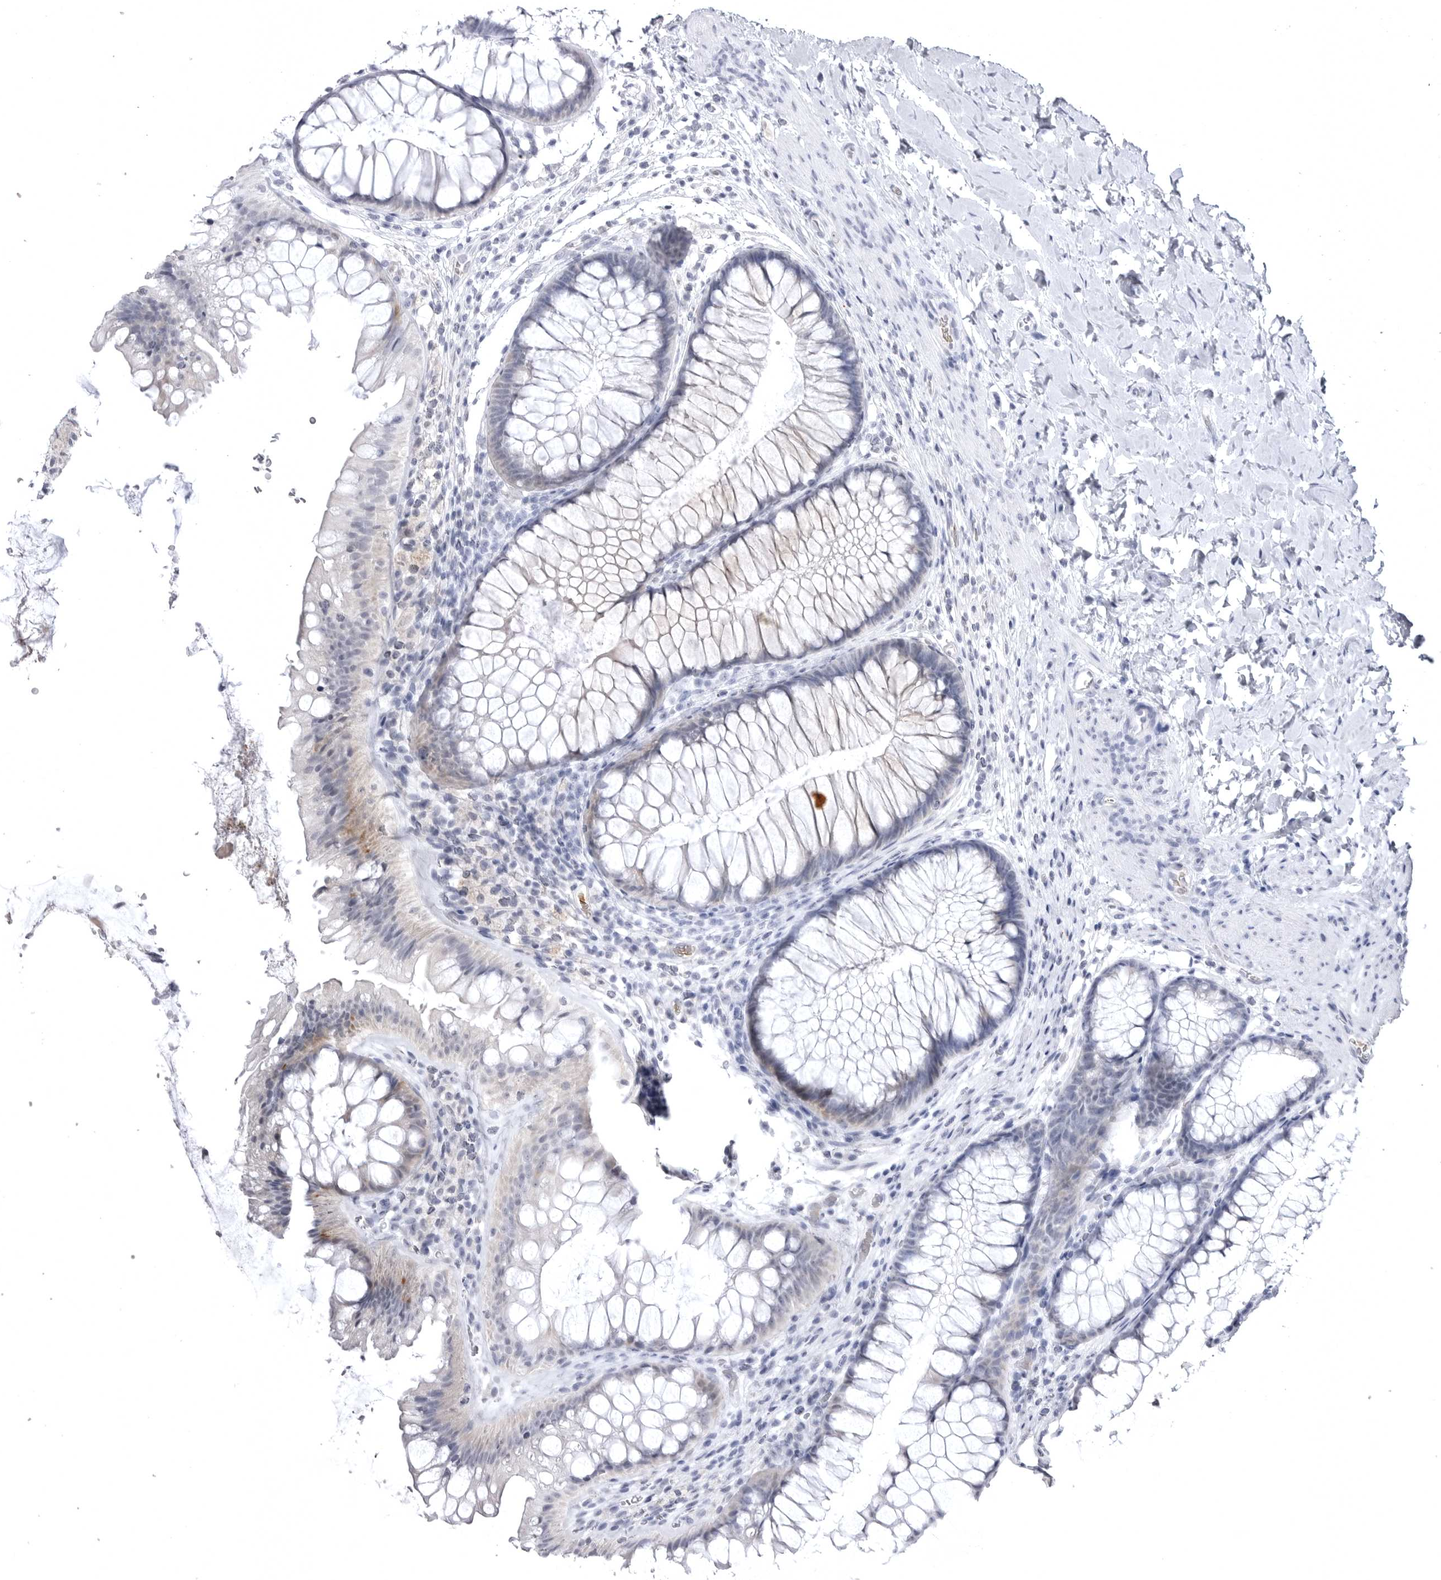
{"staining": {"intensity": "negative", "quantity": "none", "location": "none"}, "tissue": "colon", "cell_type": "Endothelial cells", "image_type": "normal", "snomed": [{"axis": "morphology", "description": "Normal tissue, NOS"}, {"axis": "topography", "description": "Colon"}], "caption": "IHC of normal human colon demonstrates no positivity in endothelial cells.", "gene": "STAP2", "patient": {"sex": "female", "age": 62}}